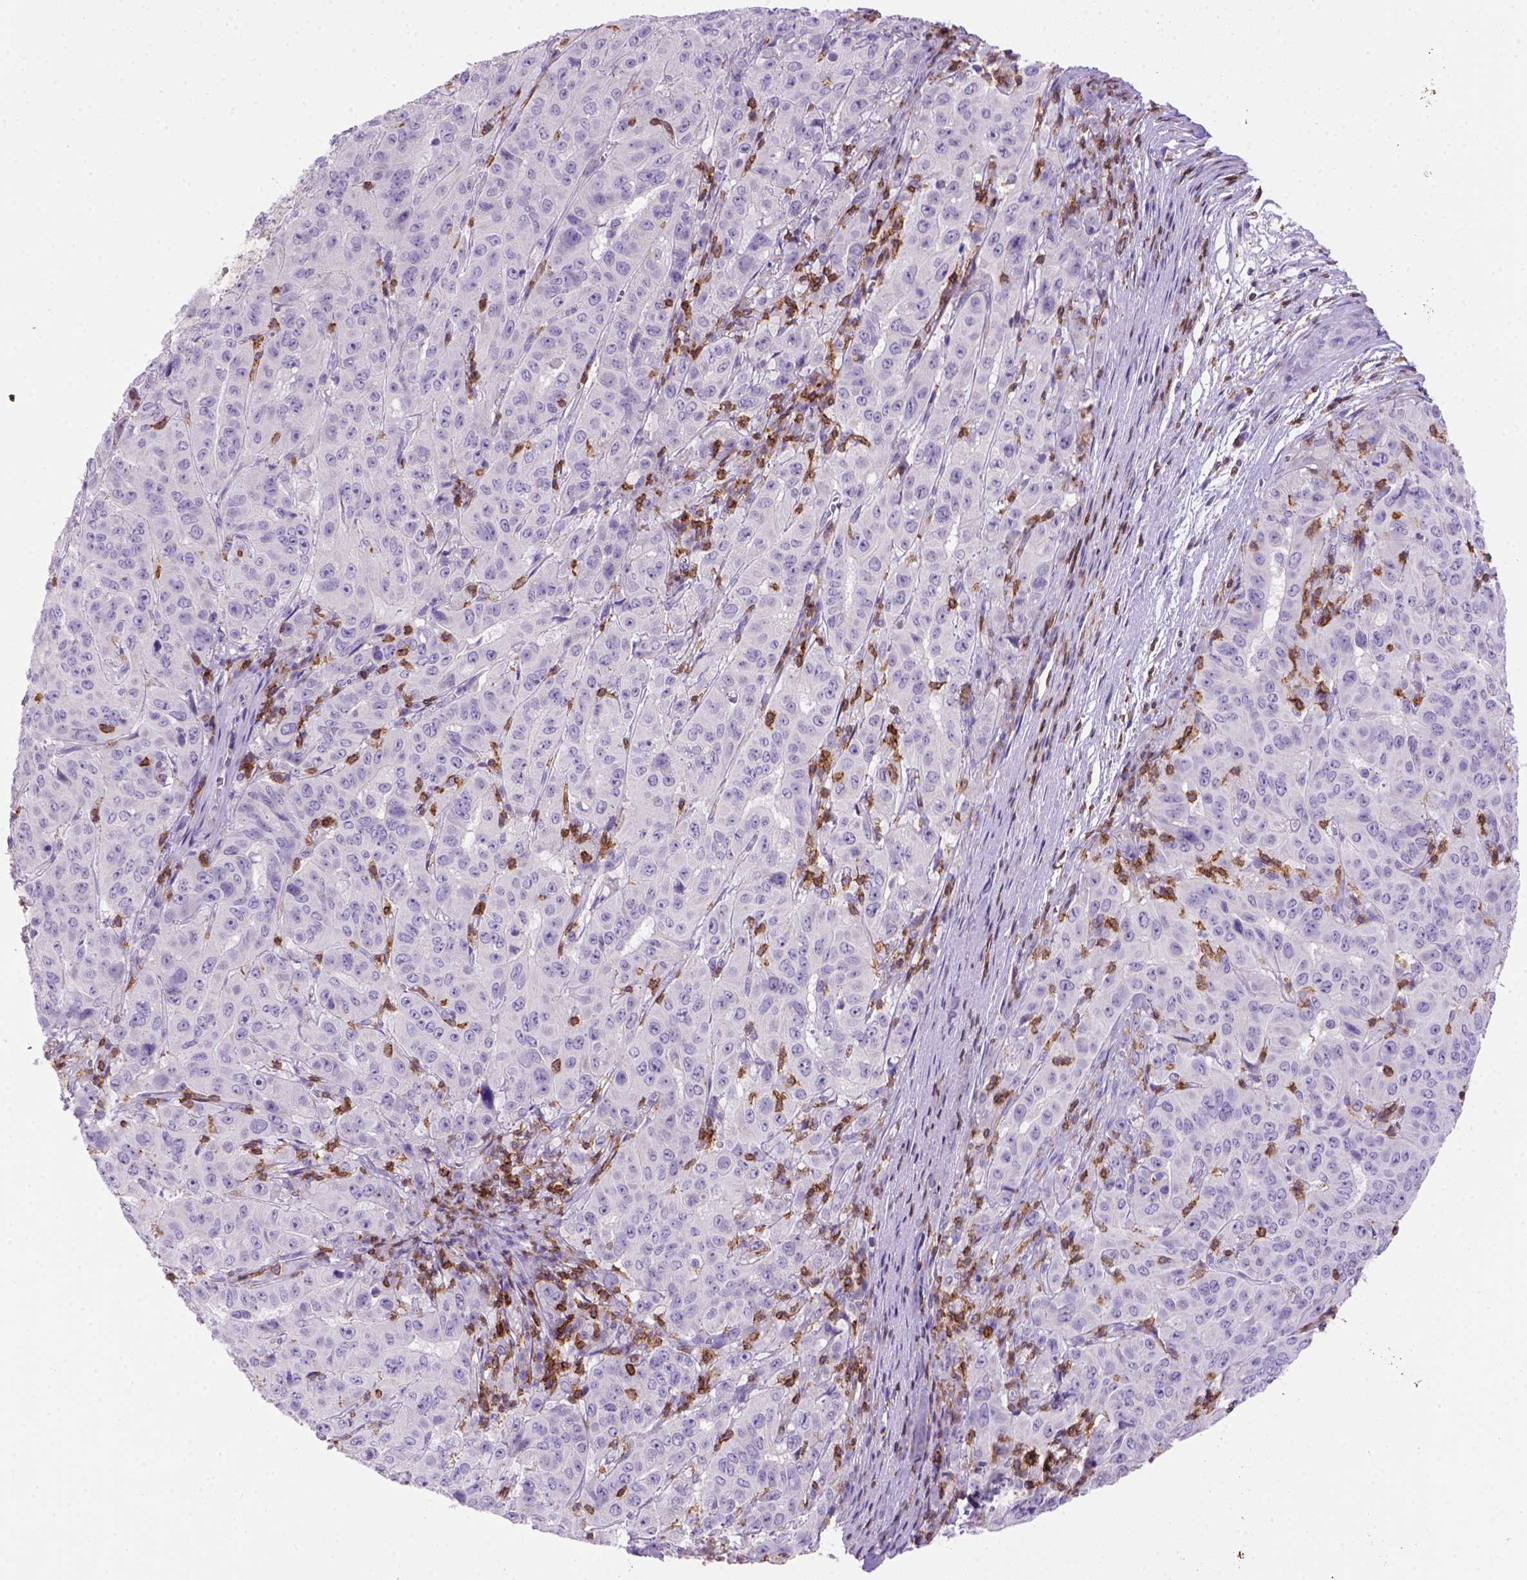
{"staining": {"intensity": "negative", "quantity": "none", "location": "none"}, "tissue": "pancreatic cancer", "cell_type": "Tumor cells", "image_type": "cancer", "snomed": [{"axis": "morphology", "description": "Adenocarcinoma, NOS"}, {"axis": "topography", "description": "Pancreas"}], "caption": "This is an IHC image of pancreatic adenocarcinoma. There is no expression in tumor cells.", "gene": "CD3E", "patient": {"sex": "male", "age": 63}}